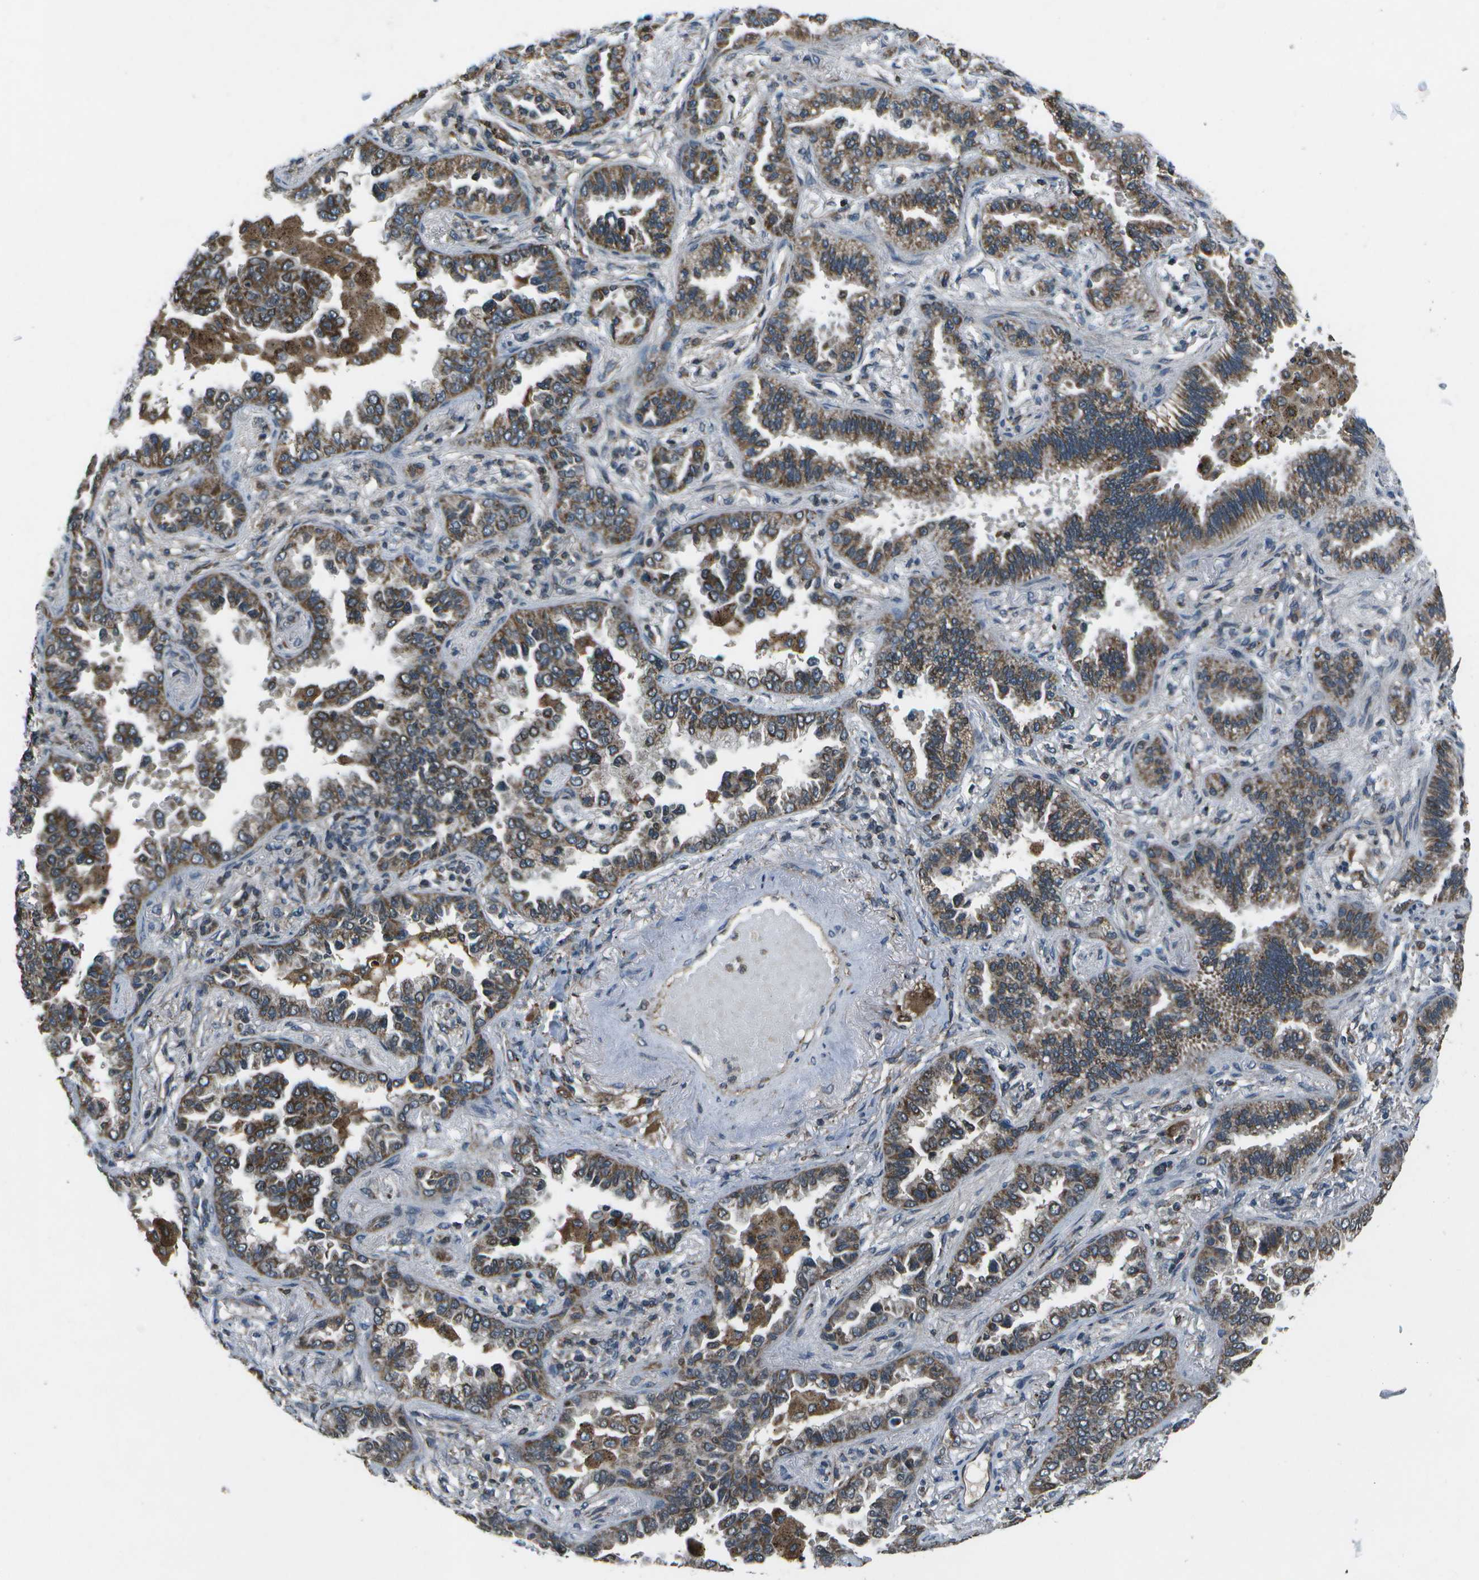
{"staining": {"intensity": "moderate", "quantity": ">75%", "location": "cytoplasmic/membranous"}, "tissue": "lung cancer", "cell_type": "Tumor cells", "image_type": "cancer", "snomed": [{"axis": "morphology", "description": "Normal tissue, NOS"}, {"axis": "morphology", "description": "Adenocarcinoma, NOS"}, {"axis": "topography", "description": "Lung"}], "caption": "Moderate cytoplasmic/membranous protein staining is identified in about >75% of tumor cells in lung adenocarcinoma. Immunohistochemistry (ihc) stains the protein in brown and the nuclei are stained blue.", "gene": "EIF2AK1", "patient": {"sex": "male", "age": 59}}